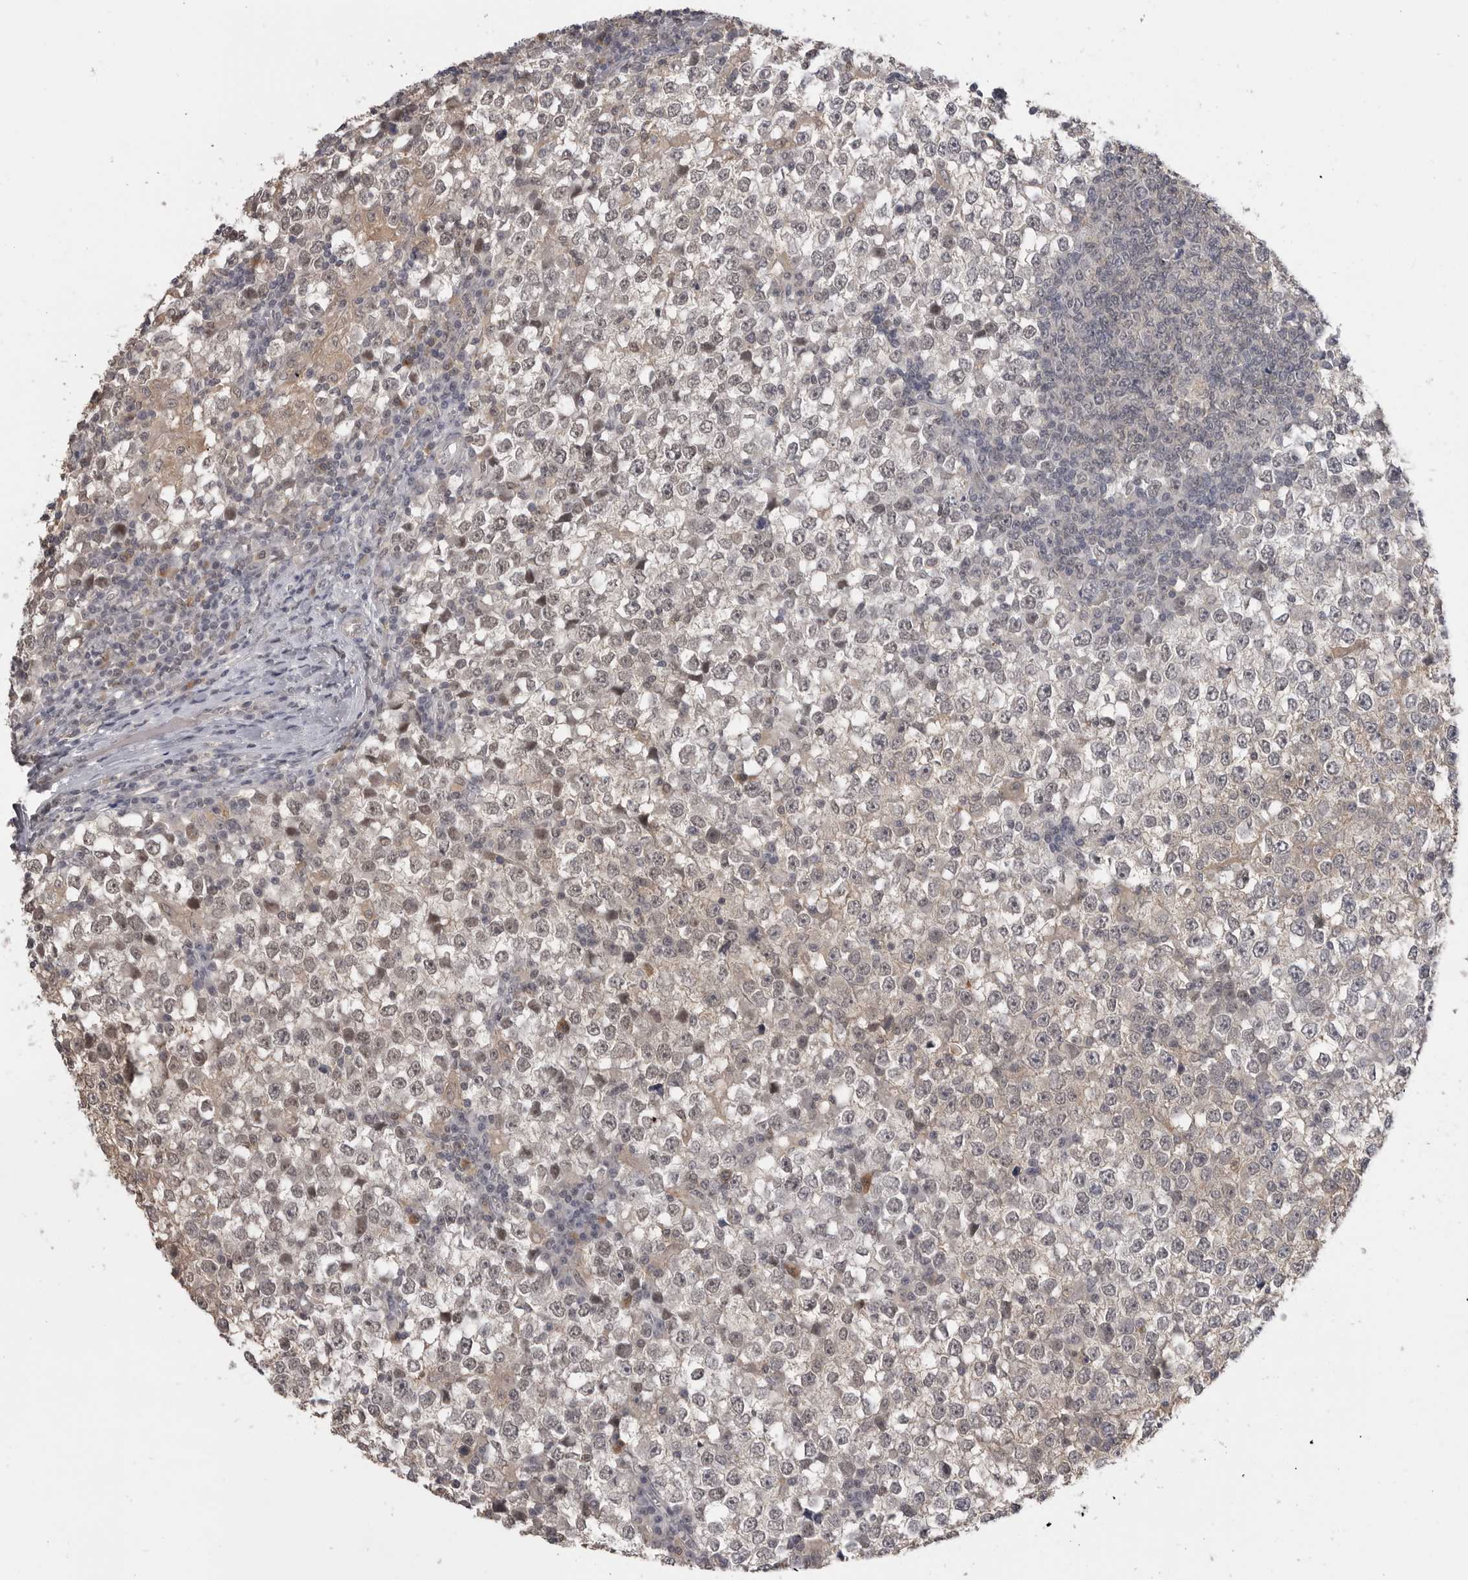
{"staining": {"intensity": "weak", "quantity": "<25%", "location": "nuclear"}, "tissue": "testis cancer", "cell_type": "Tumor cells", "image_type": "cancer", "snomed": [{"axis": "morphology", "description": "Seminoma, NOS"}, {"axis": "topography", "description": "Testis"}], "caption": "Tumor cells show no significant protein staining in testis cancer.", "gene": "PLEKHF1", "patient": {"sex": "male", "age": 65}}